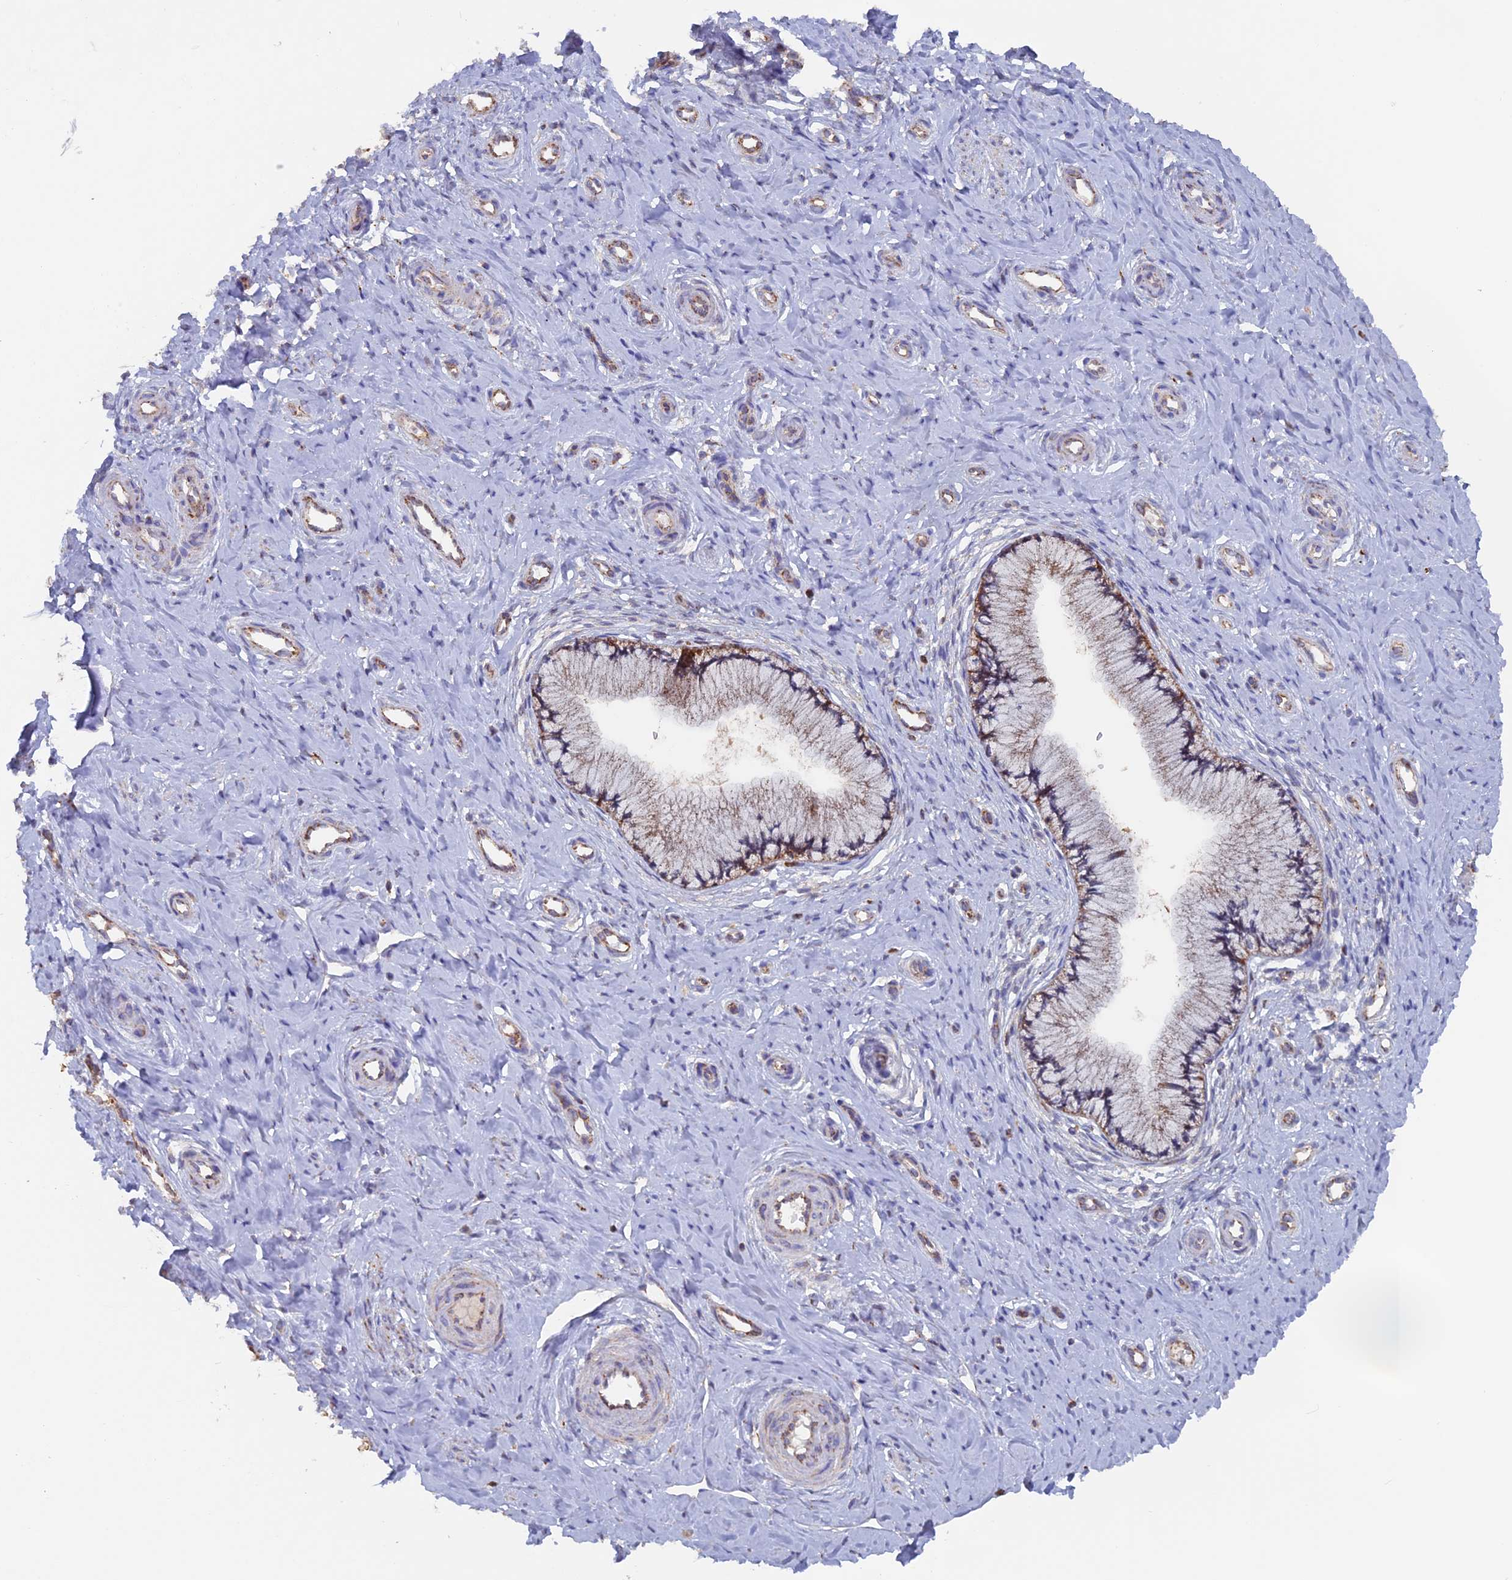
{"staining": {"intensity": "moderate", "quantity": "<25%", "location": "cytoplasmic/membranous"}, "tissue": "cervix", "cell_type": "Glandular cells", "image_type": "normal", "snomed": [{"axis": "morphology", "description": "Normal tissue, NOS"}, {"axis": "topography", "description": "Cervix"}], "caption": "IHC image of benign cervix stained for a protein (brown), which demonstrates low levels of moderate cytoplasmic/membranous staining in approximately <25% of glandular cells.", "gene": "DTYMK", "patient": {"sex": "female", "age": 36}}